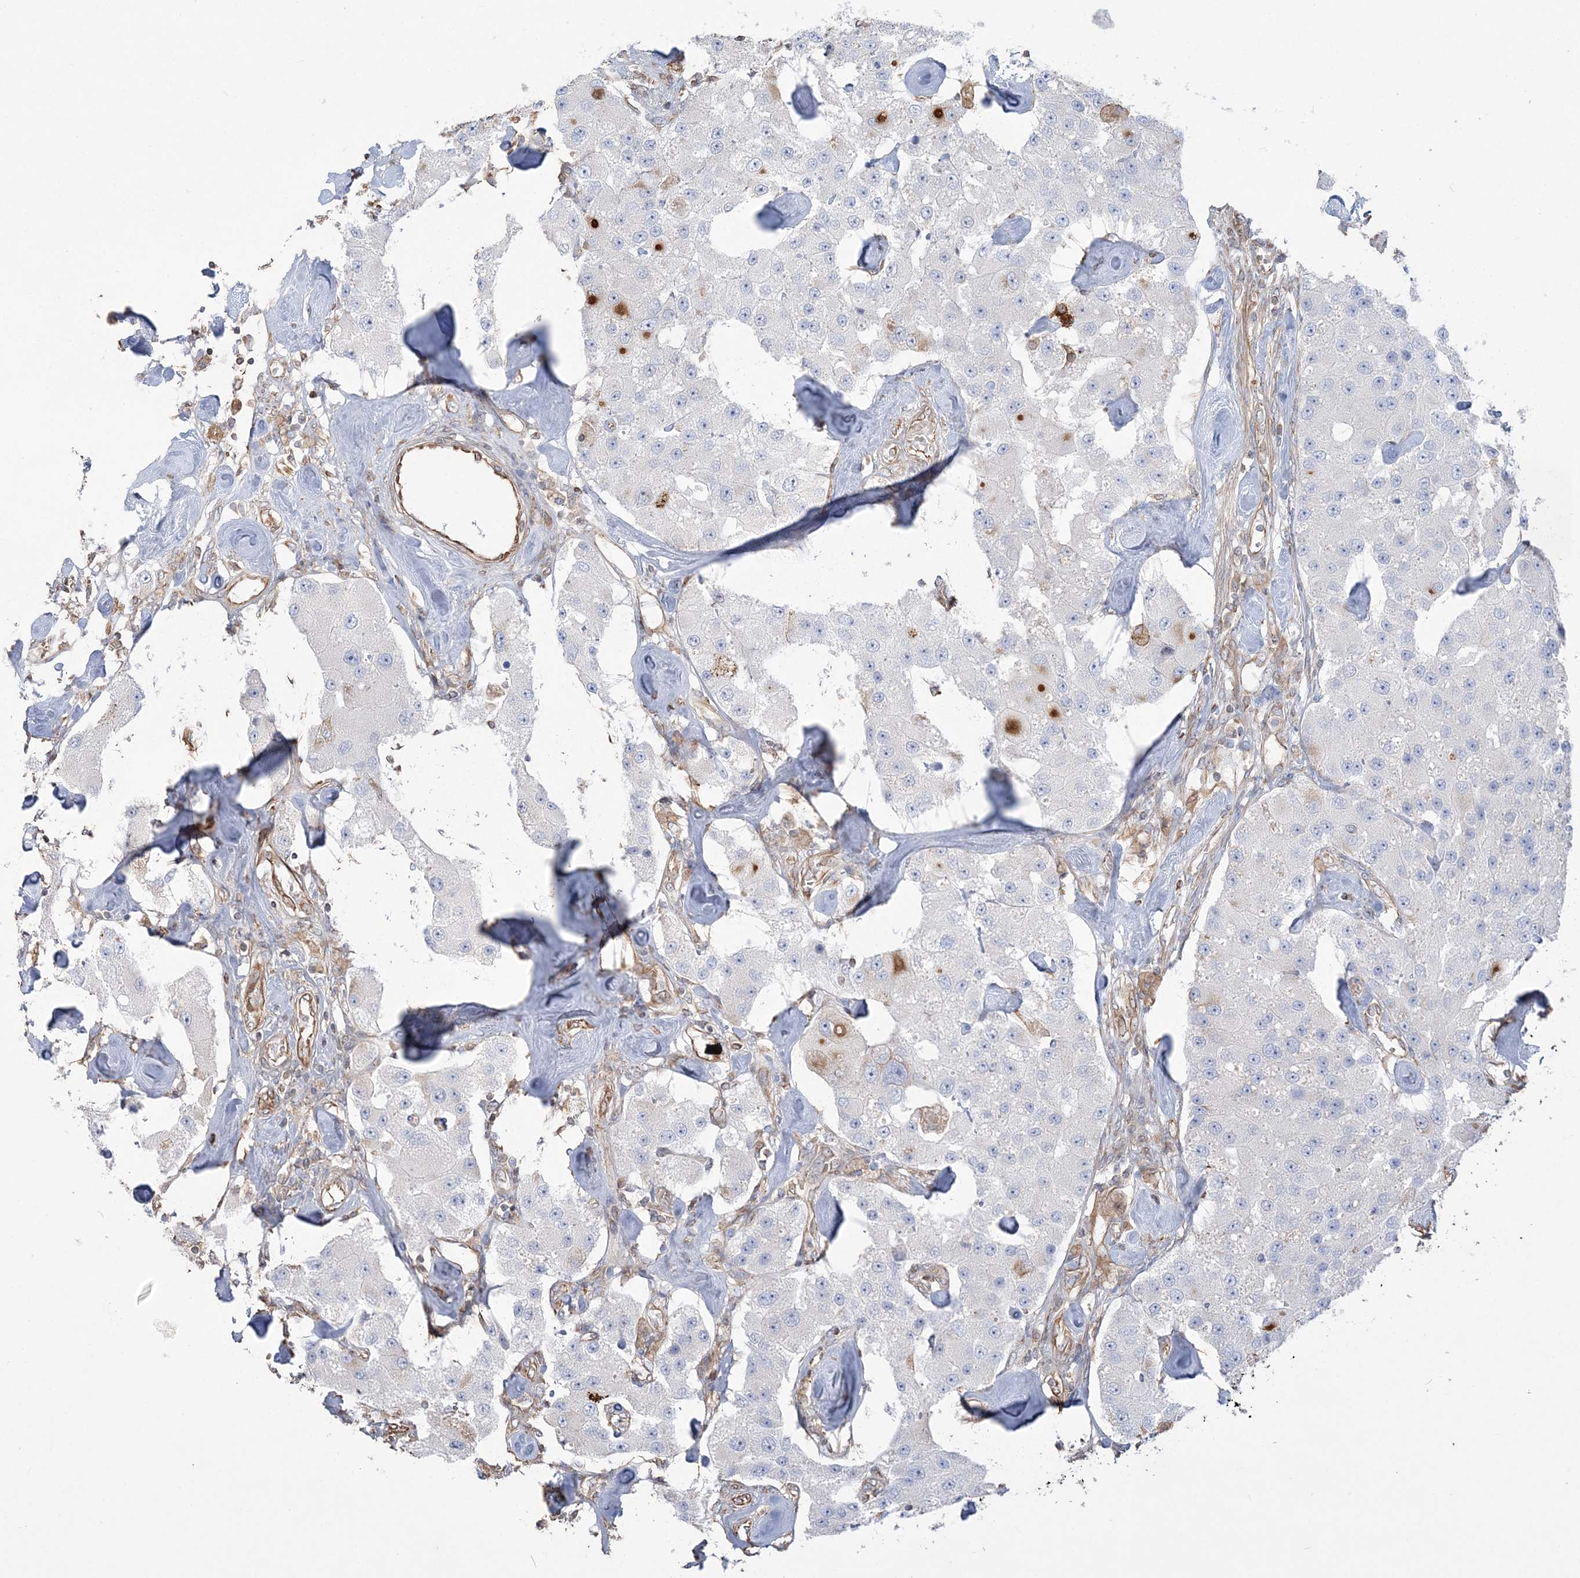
{"staining": {"intensity": "negative", "quantity": "none", "location": "none"}, "tissue": "carcinoid", "cell_type": "Tumor cells", "image_type": "cancer", "snomed": [{"axis": "morphology", "description": "Carcinoid, malignant, NOS"}, {"axis": "topography", "description": "Pancreas"}], "caption": "Tumor cells show no significant protein expression in malignant carcinoid.", "gene": "ZNF821", "patient": {"sex": "male", "age": 41}}